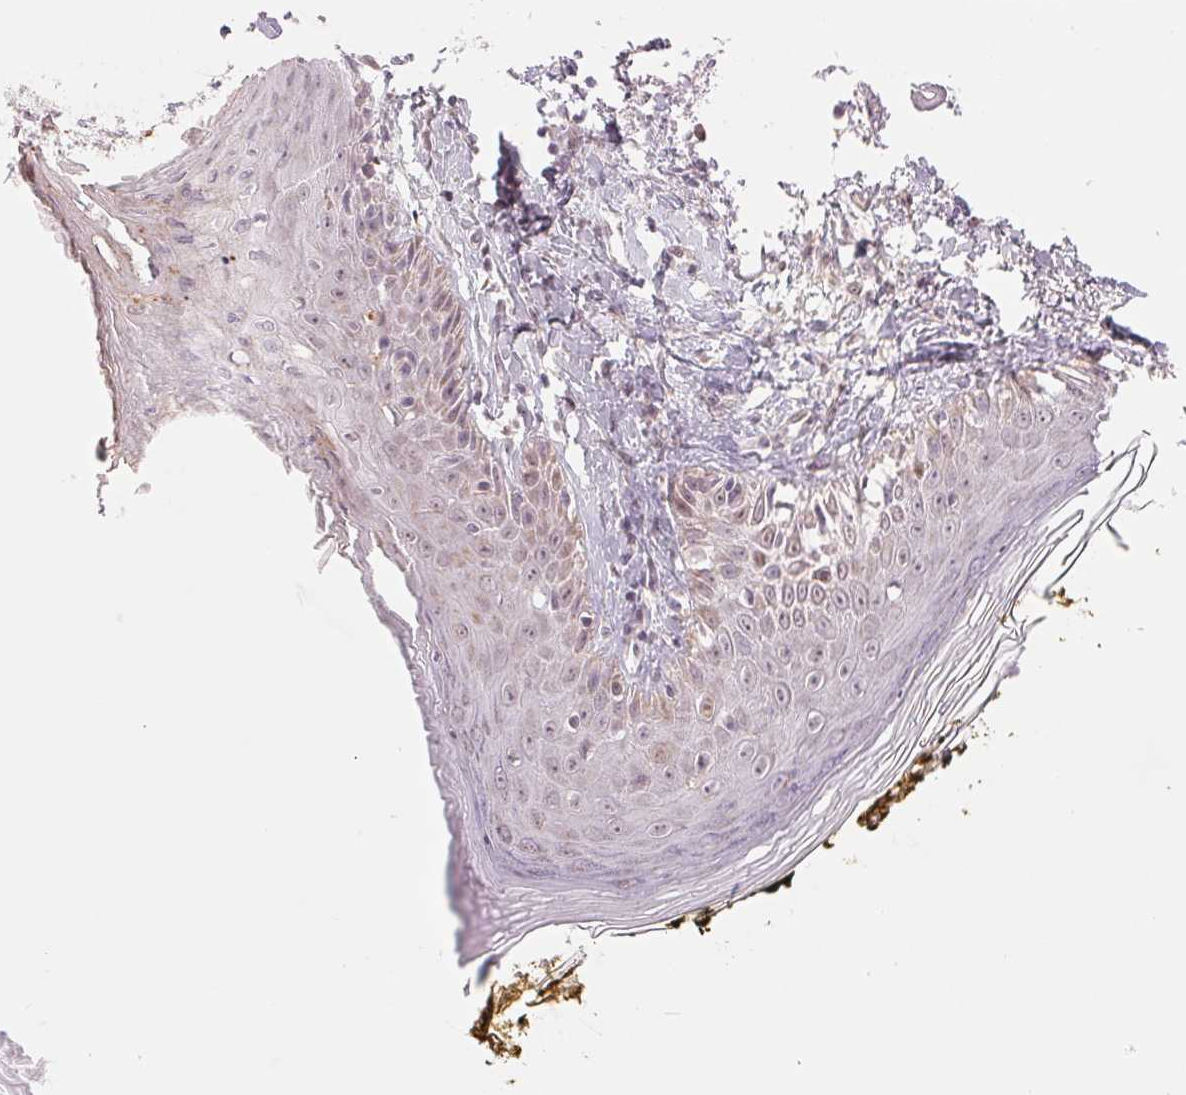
{"staining": {"intensity": "weak", "quantity": "<25%", "location": "cytoplasmic/membranous"}, "tissue": "skin", "cell_type": "Fibroblasts", "image_type": "normal", "snomed": [{"axis": "morphology", "description": "Normal tissue, NOS"}, {"axis": "topography", "description": "Skin"}], "caption": "This is a micrograph of immunohistochemistry (IHC) staining of normal skin, which shows no positivity in fibroblasts. (DAB immunohistochemistry (IHC) visualized using brightfield microscopy, high magnification).", "gene": "ARHGAP32", "patient": {"sex": "male", "age": 76}}